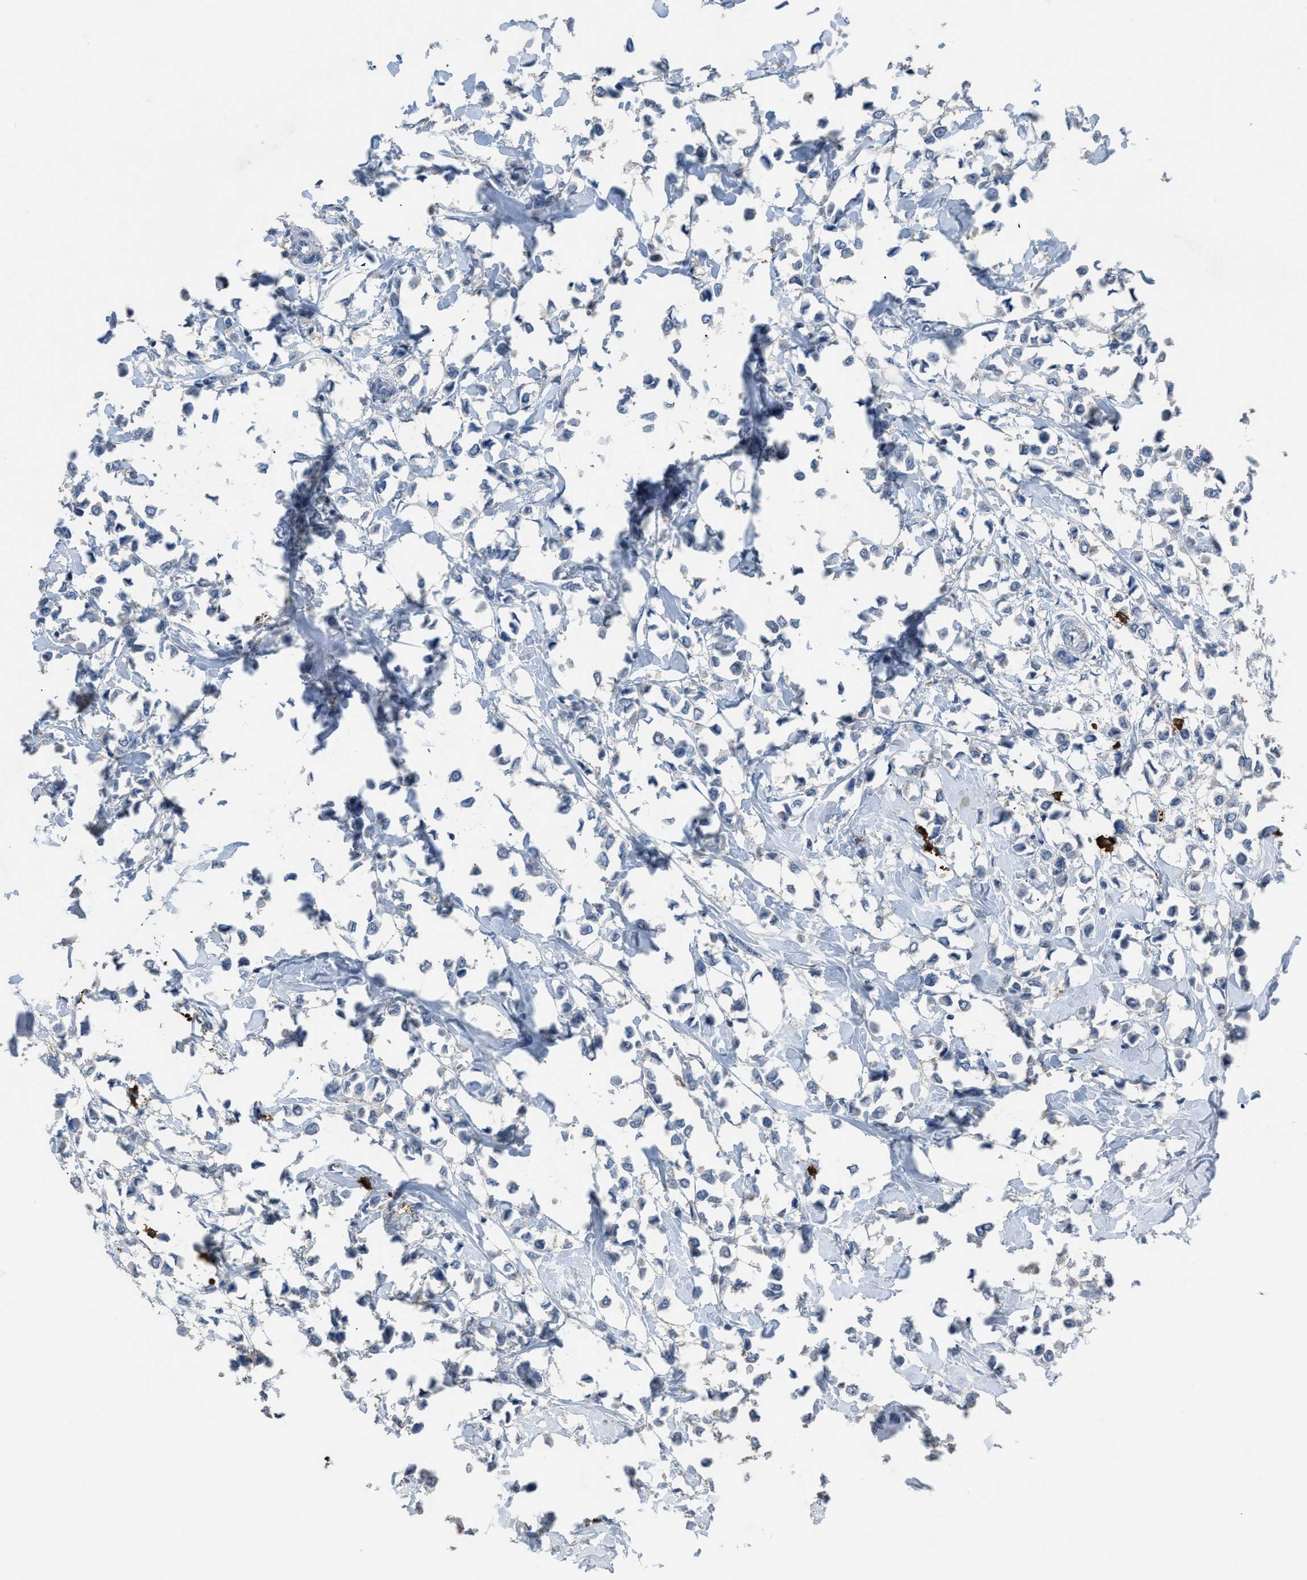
{"staining": {"intensity": "negative", "quantity": "none", "location": "none"}, "tissue": "breast cancer", "cell_type": "Tumor cells", "image_type": "cancer", "snomed": [{"axis": "morphology", "description": "Lobular carcinoma"}, {"axis": "topography", "description": "Breast"}], "caption": "High power microscopy photomicrograph of an IHC image of breast cancer, revealing no significant staining in tumor cells. Brightfield microscopy of IHC stained with DAB (3,3'-diaminobenzidine) (brown) and hematoxylin (blue), captured at high magnification.", "gene": "OR51E1", "patient": {"sex": "female", "age": 51}}